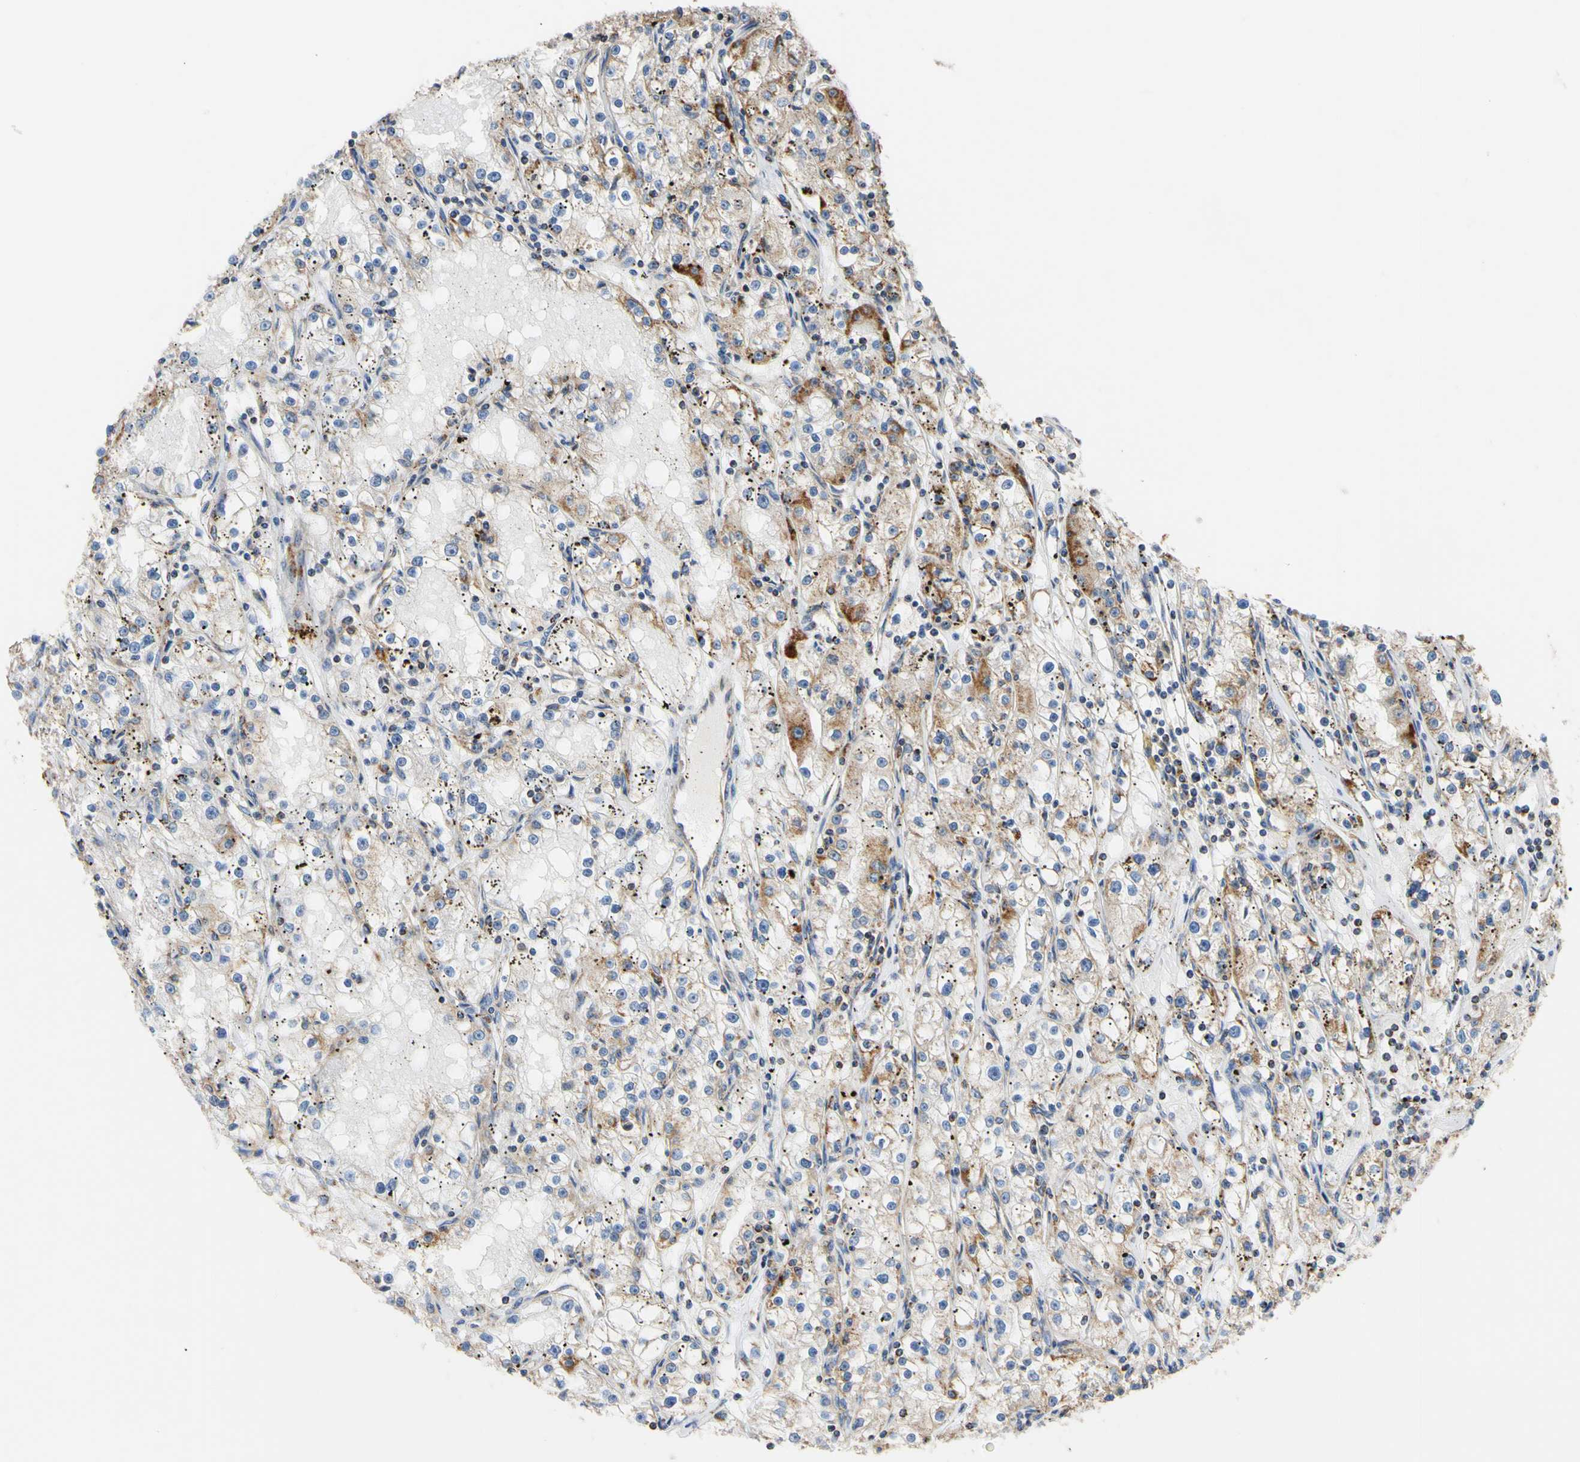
{"staining": {"intensity": "moderate", "quantity": "<25%", "location": "cytoplasmic/membranous"}, "tissue": "renal cancer", "cell_type": "Tumor cells", "image_type": "cancer", "snomed": [{"axis": "morphology", "description": "Adenocarcinoma, NOS"}, {"axis": "topography", "description": "Kidney"}], "caption": "Protein staining of renal adenocarcinoma tissue shows moderate cytoplasmic/membranous positivity in about <25% of tumor cells.", "gene": "CLPP", "patient": {"sex": "male", "age": 56}}